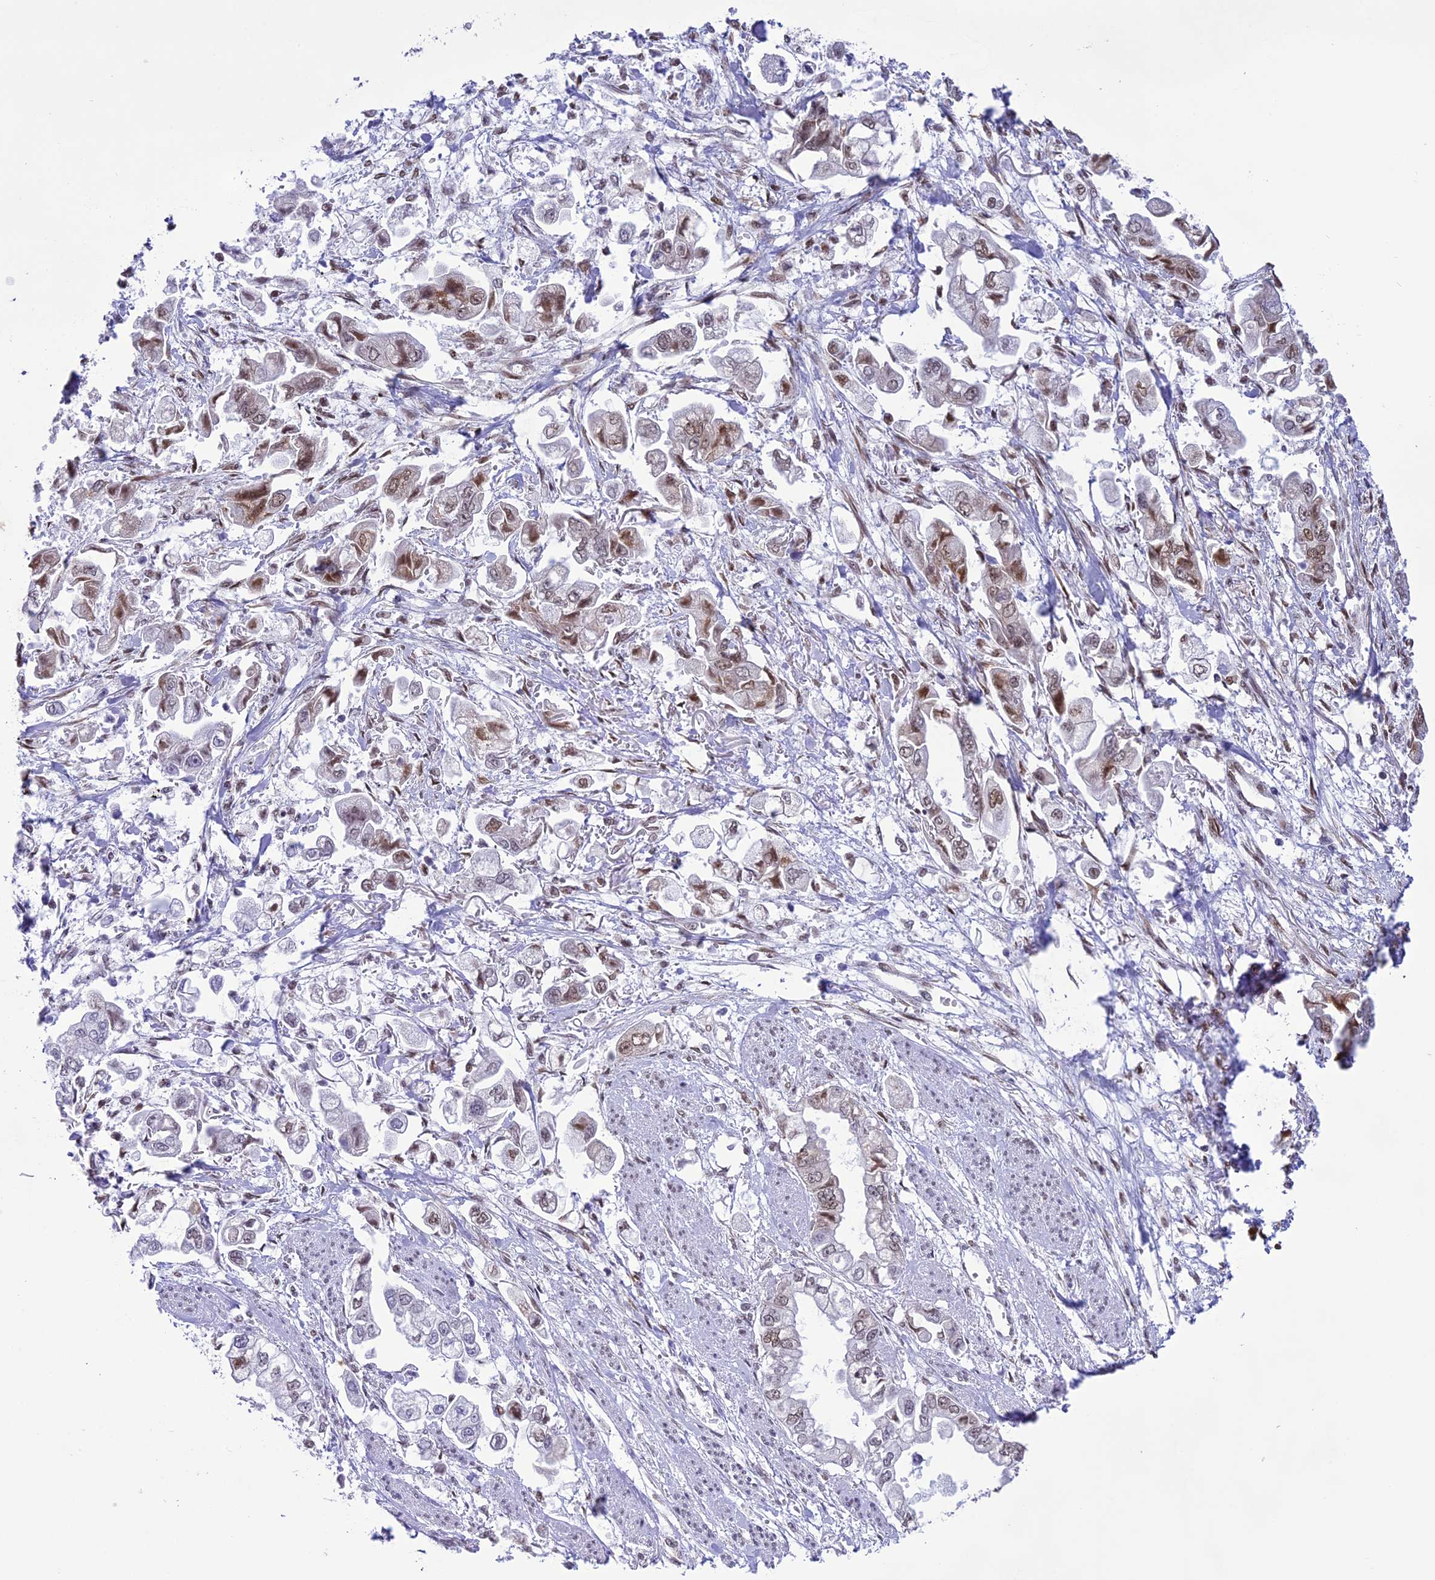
{"staining": {"intensity": "moderate", "quantity": "25%-75%", "location": "nuclear"}, "tissue": "stomach cancer", "cell_type": "Tumor cells", "image_type": "cancer", "snomed": [{"axis": "morphology", "description": "Adenocarcinoma, NOS"}, {"axis": "topography", "description": "Stomach"}], "caption": "High-power microscopy captured an IHC photomicrograph of stomach cancer, revealing moderate nuclear staining in about 25%-75% of tumor cells.", "gene": "DDX1", "patient": {"sex": "male", "age": 62}}